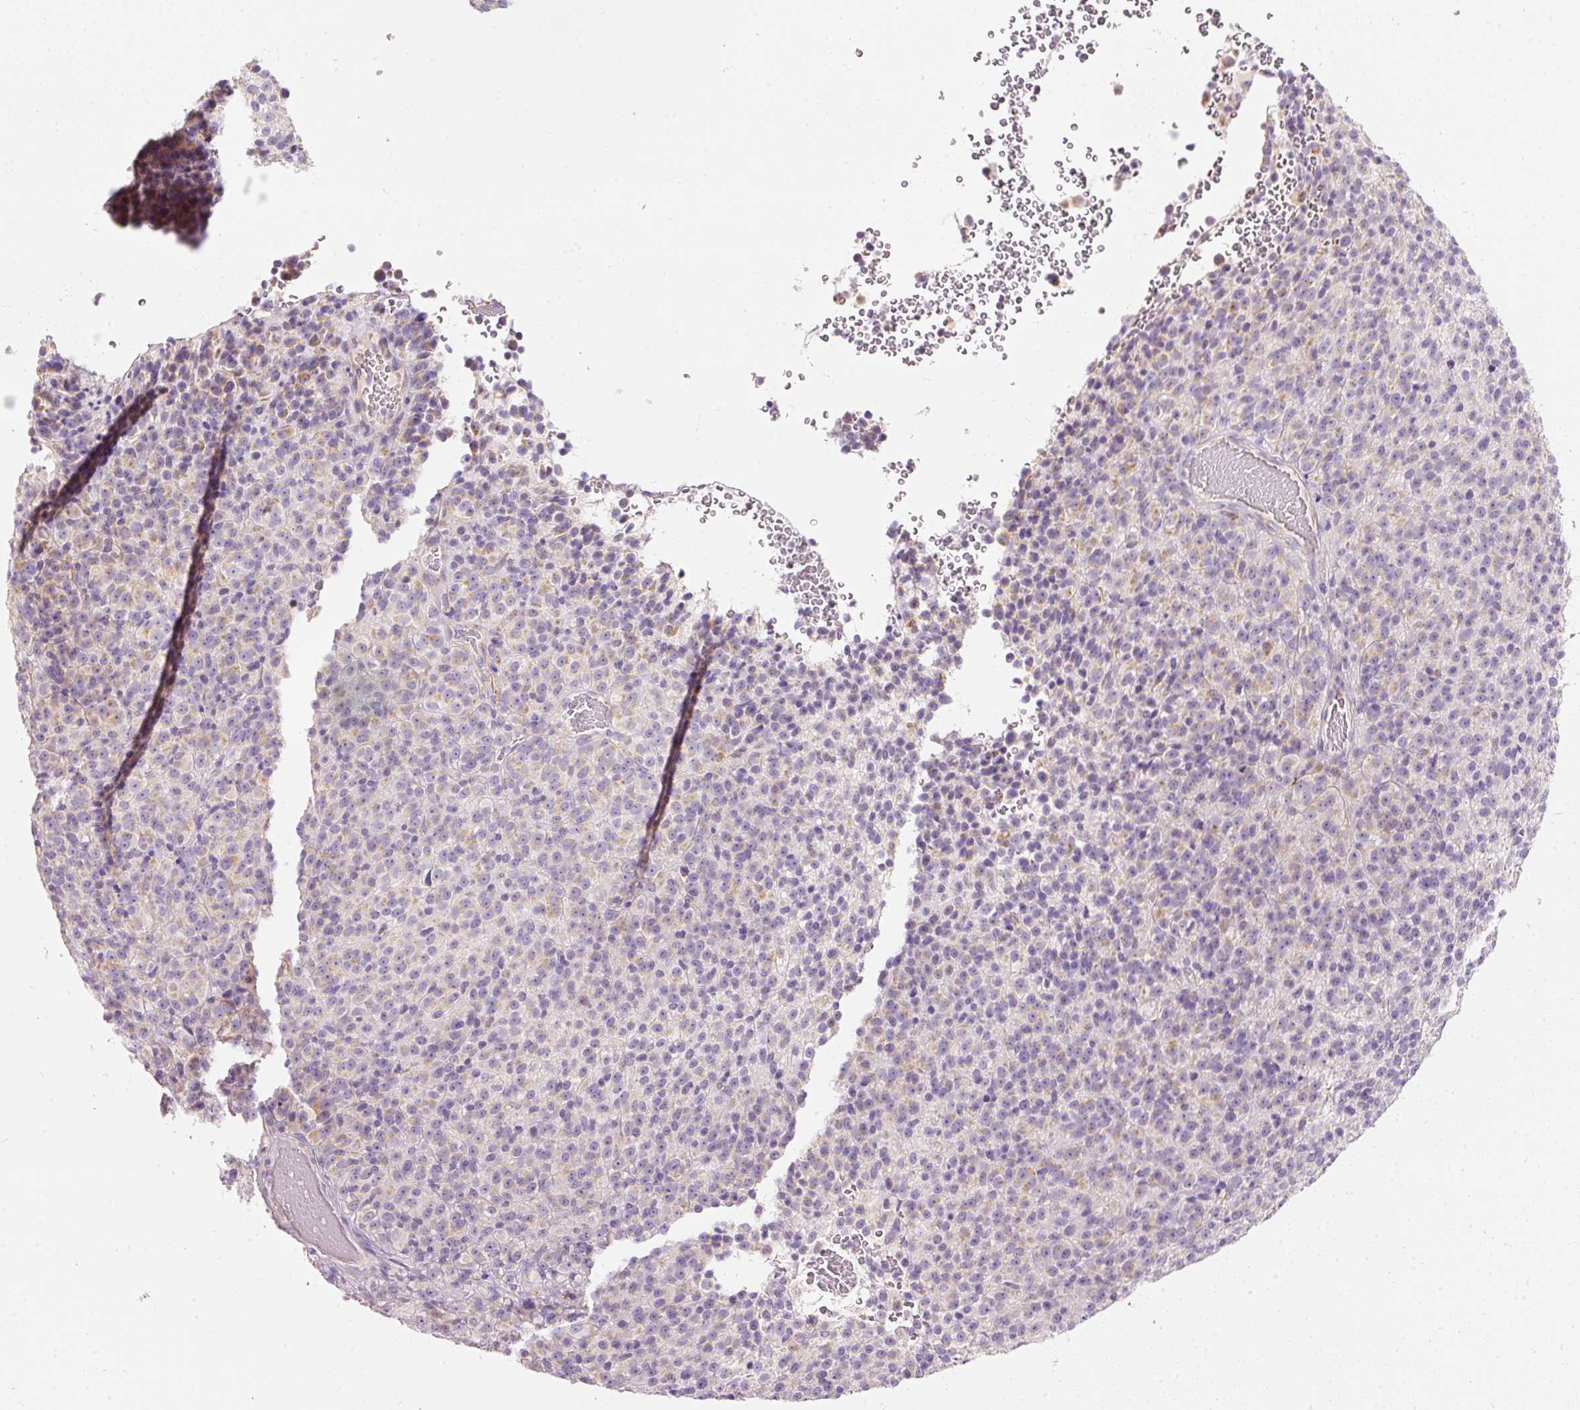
{"staining": {"intensity": "negative", "quantity": "none", "location": "none"}, "tissue": "melanoma", "cell_type": "Tumor cells", "image_type": "cancer", "snomed": [{"axis": "morphology", "description": "Malignant melanoma, Metastatic site"}, {"axis": "topography", "description": "Brain"}], "caption": "Histopathology image shows no protein positivity in tumor cells of malignant melanoma (metastatic site) tissue. (DAB immunohistochemistry (IHC) with hematoxylin counter stain).", "gene": "MTHFD2", "patient": {"sex": "female", "age": 56}}